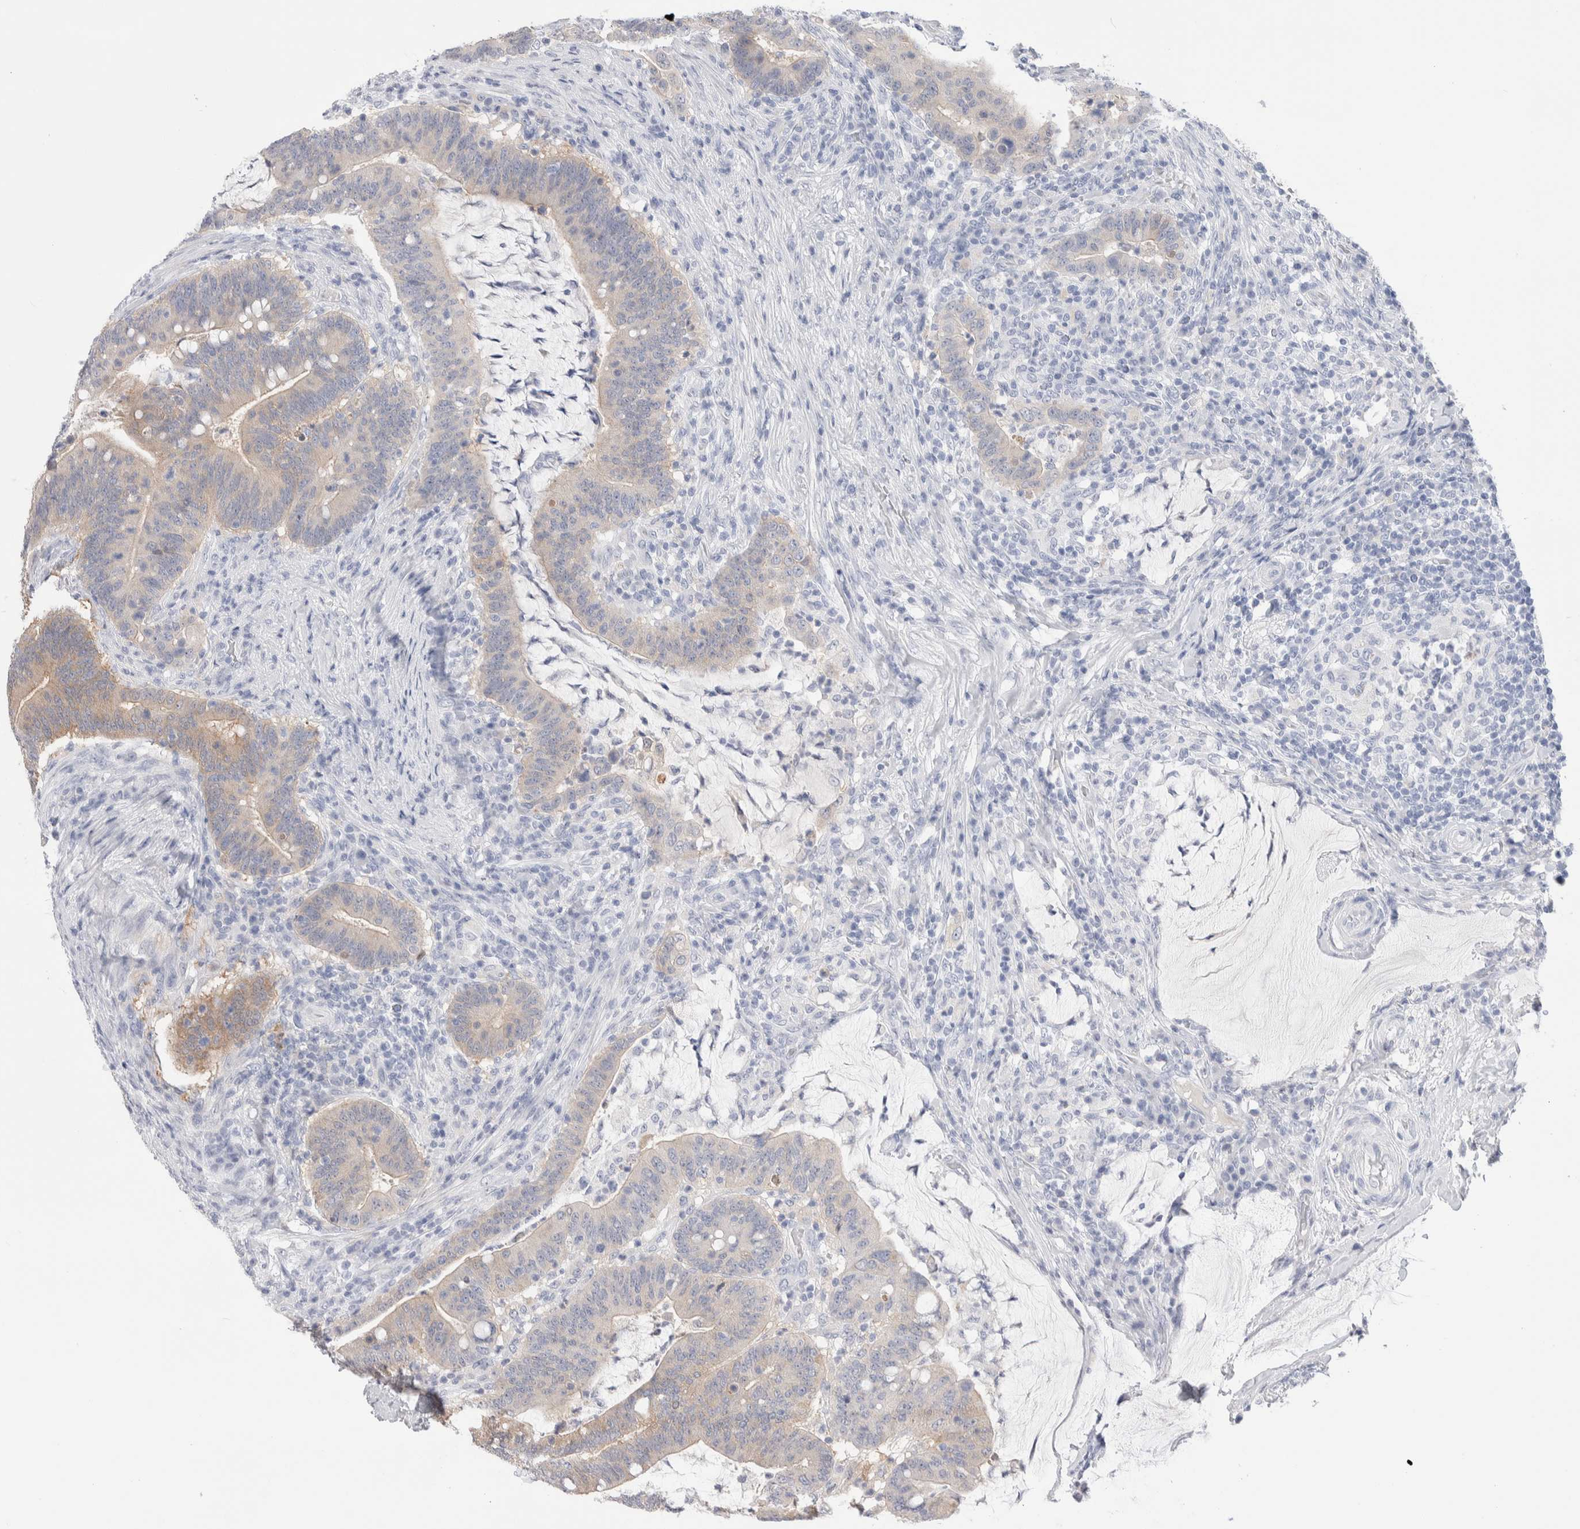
{"staining": {"intensity": "weak", "quantity": "<25%", "location": "cytoplasmic/membranous"}, "tissue": "colorectal cancer", "cell_type": "Tumor cells", "image_type": "cancer", "snomed": [{"axis": "morphology", "description": "Normal tissue, NOS"}, {"axis": "morphology", "description": "Adenocarcinoma, NOS"}, {"axis": "topography", "description": "Colon"}], "caption": "This histopathology image is of colorectal cancer (adenocarcinoma) stained with immunohistochemistry to label a protein in brown with the nuclei are counter-stained blue. There is no staining in tumor cells.", "gene": "GDA", "patient": {"sex": "female", "age": 66}}